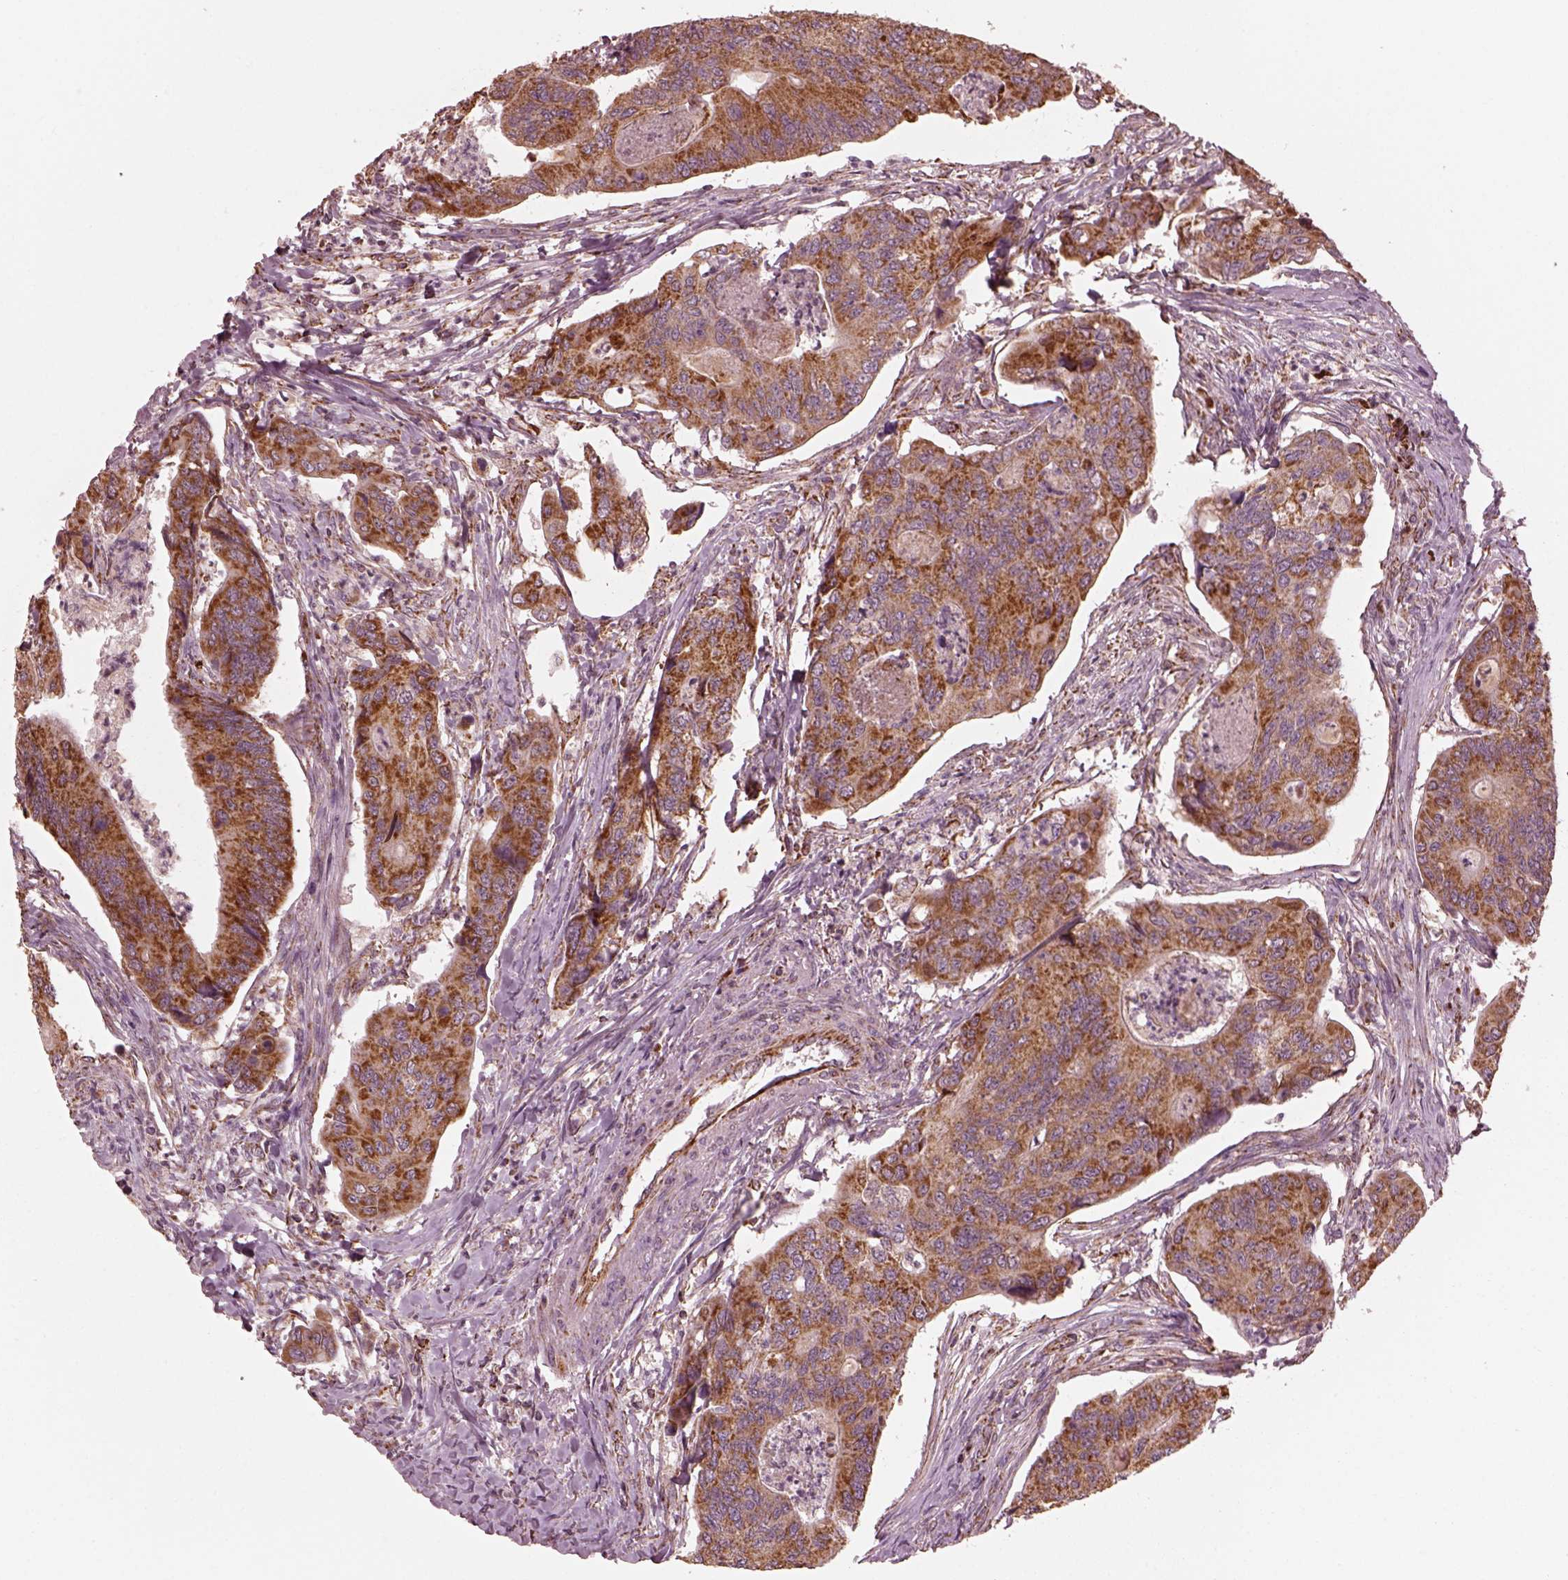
{"staining": {"intensity": "strong", "quantity": "25%-75%", "location": "cytoplasmic/membranous"}, "tissue": "colorectal cancer", "cell_type": "Tumor cells", "image_type": "cancer", "snomed": [{"axis": "morphology", "description": "Adenocarcinoma, NOS"}, {"axis": "topography", "description": "Colon"}], "caption": "High-power microscopy captured an immunohistochemistry histopathology image of colorectal cancer (adenocarcinoma), revealing strong cytoplasmic/membranous expression in about 25%-75% of tumor cells. The protein is stained brown, and the nuclei are stained in blue (DAB IHC with brightfield microscopy, high magnification).", "gene": "NDUFB10", "patient": {"sex": "female", "age": 67}}